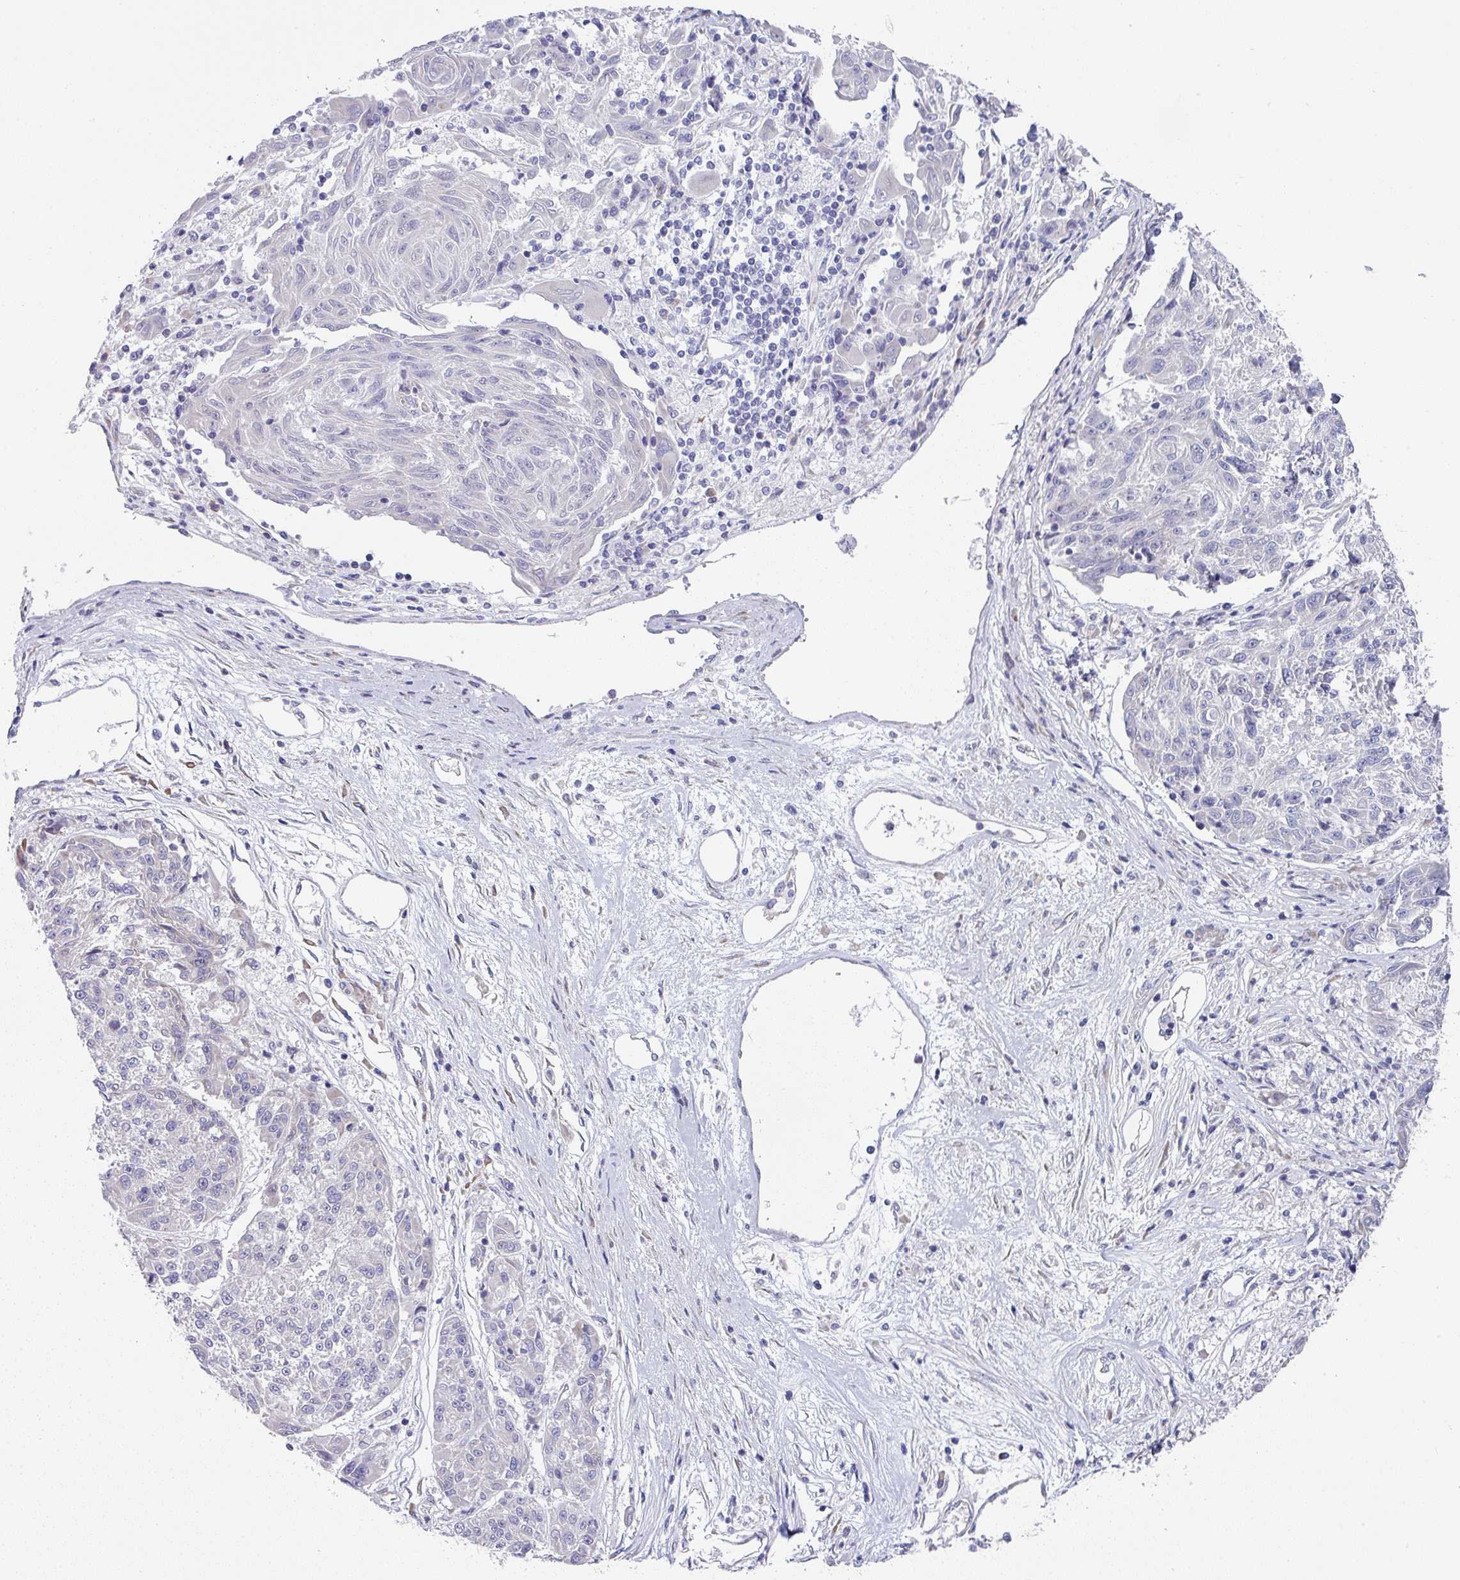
{"staining": {"intensity": "negative", "quantity": "none", "location": "none"}, "tissue": "melanoma", "cell_type": "Tumor cells", "image_type": "cancer", "snomed": [{"axis": "morphology", "description": "Malignant melanoma, NOS"}, {"axis": "topography", "description": "Skin"}], "caption": "Tumor cells show no significant positivity in melanoma.", "gene": "TMED5", "patient": {"sex": "male", "age": 53}}